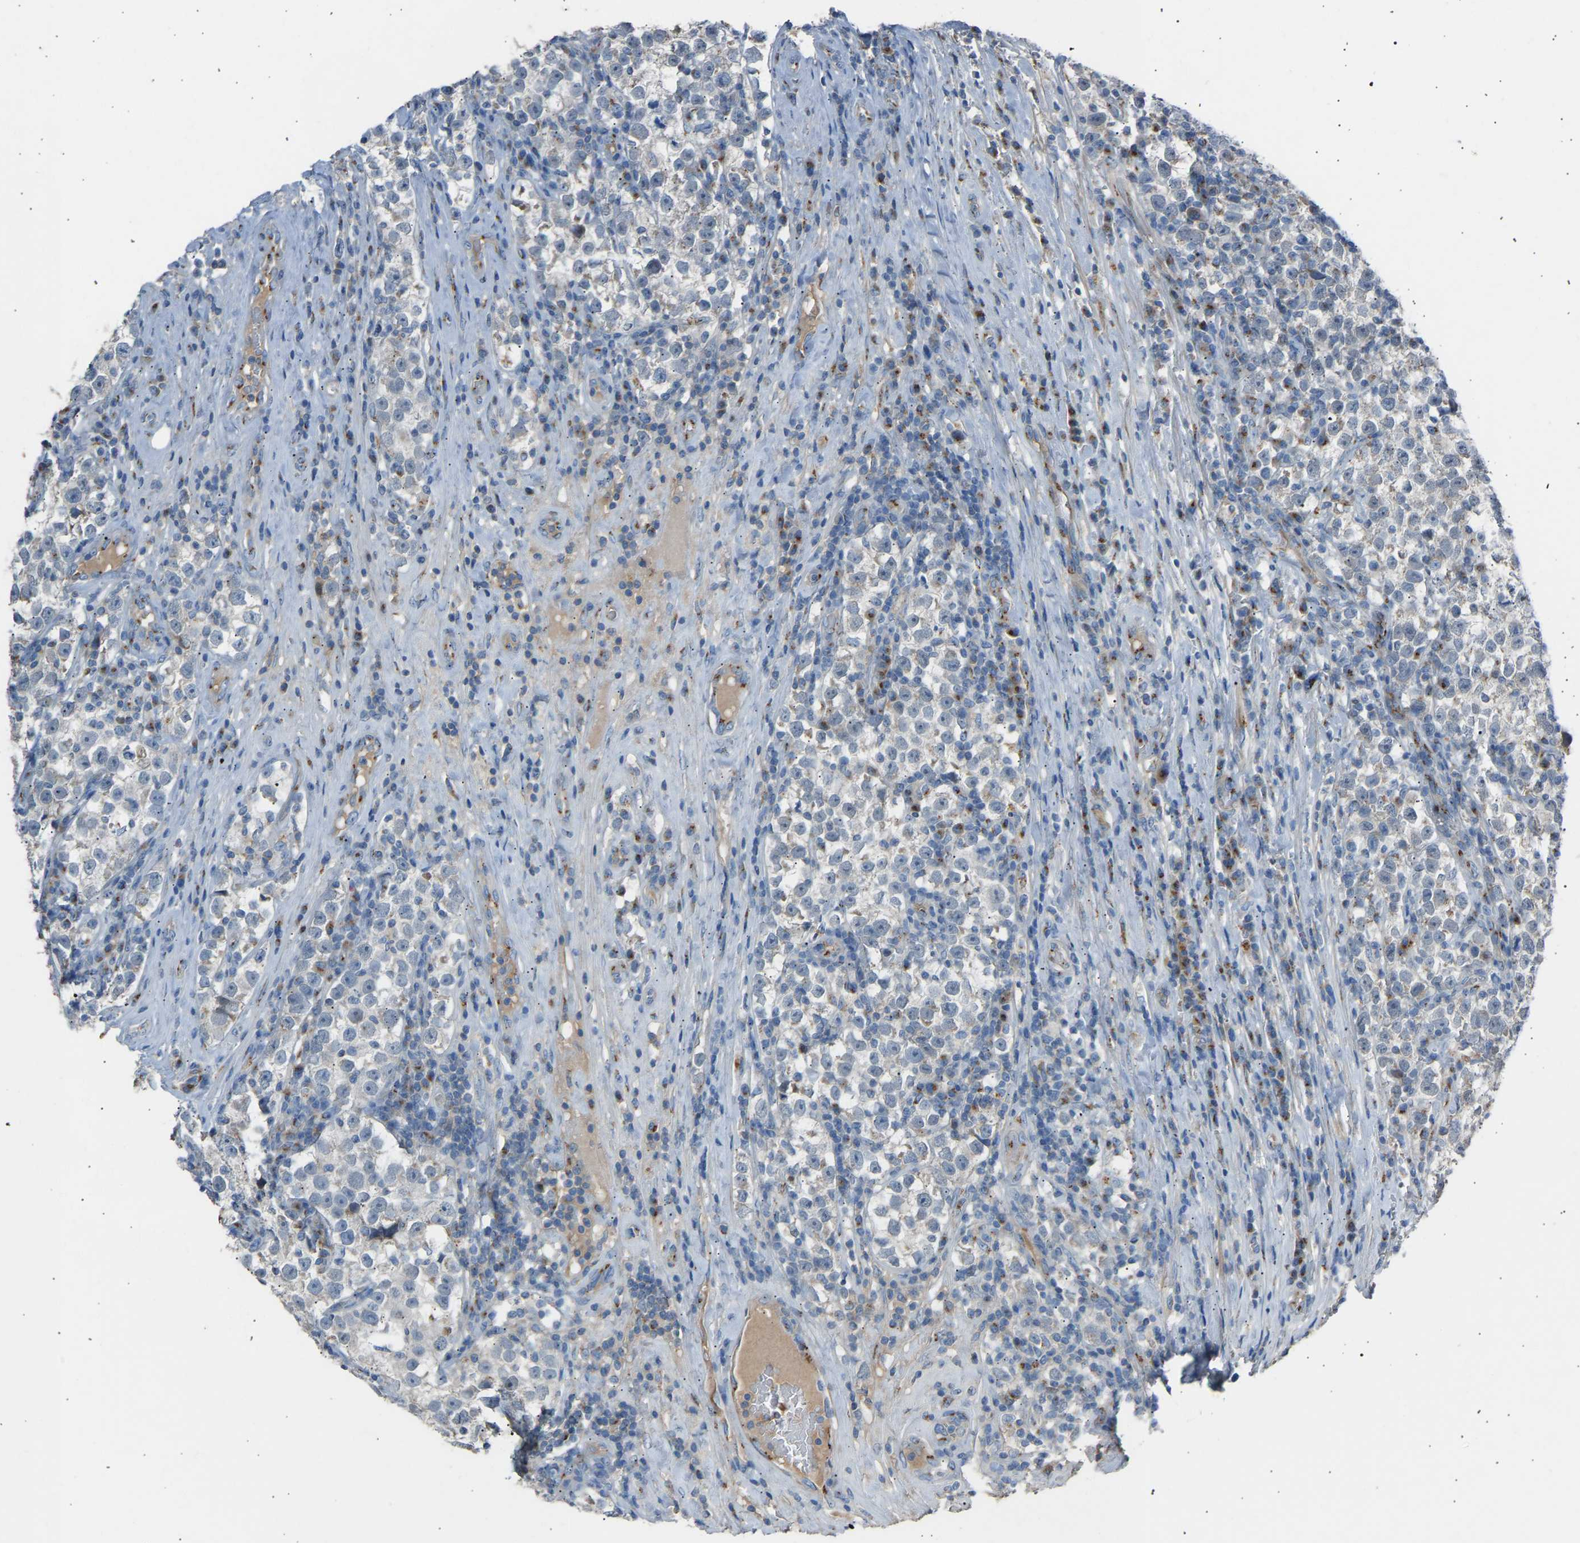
{"staining": {"intensity": "negative", "quantity": "none", "location": "none"}, "tissue": "testis cancer", "cell_type": "Tumor cells", "image_type": "cancer", "snomed": [{"axis": "morphology", "description": "Normal tissue, NOS"}, {"axis": "morphology", "description": "Seminoma, NOS"}, {"axis": "topography", "description": "Testis"}], "caption": "DAB (3,3'-diaminobenzidine) immunohistochemical staining of human seminoma (testis) displays no significant positivity in tumor cells. Brightfield microscopy of immunohistochemistry stained with DAB (brown) and hematoxylin (blue), captured at high magnification.", "gene": "CYREN", "patient": {"sex": "male", "age": 43}}